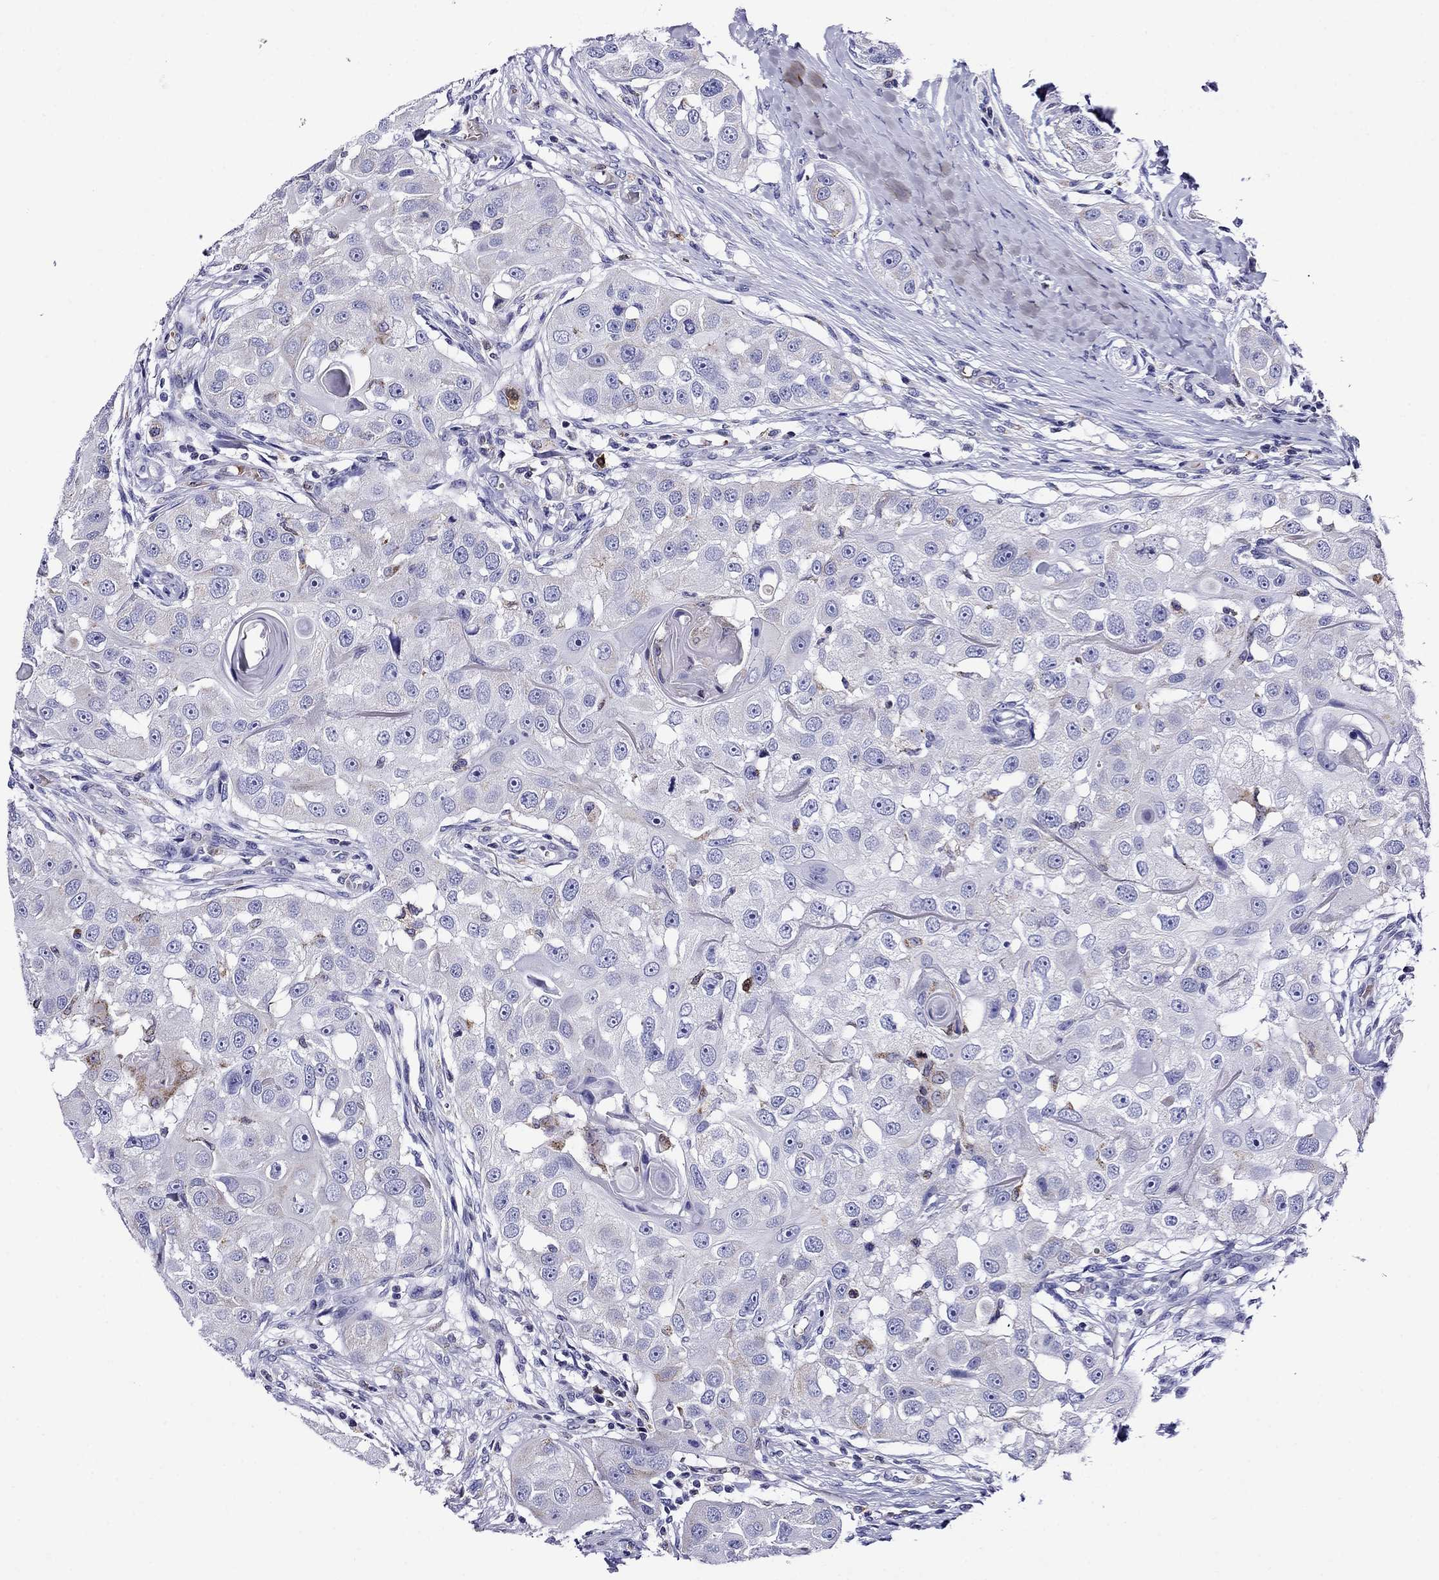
{"staining": {"intensity": "weak", "quantity": "<25%", "location": "cytoplasmic/membranous"}, "tissue": "head and neck cancer", "cell_type": "Tumor cells", "image_type": "cancer", "snomed": [{"axis": "morphology", "description": "Squamous cell carcinoma, NOS"}, {"axis": "topography", "description": "Head-Neck"}], "caption": "Photomicrograph shows no significant protein positivity in tumor cells of squamous cell carcinoma (head and neck).", "gene": "SCG2", "patient": {"sex": "male", "age": 51}}